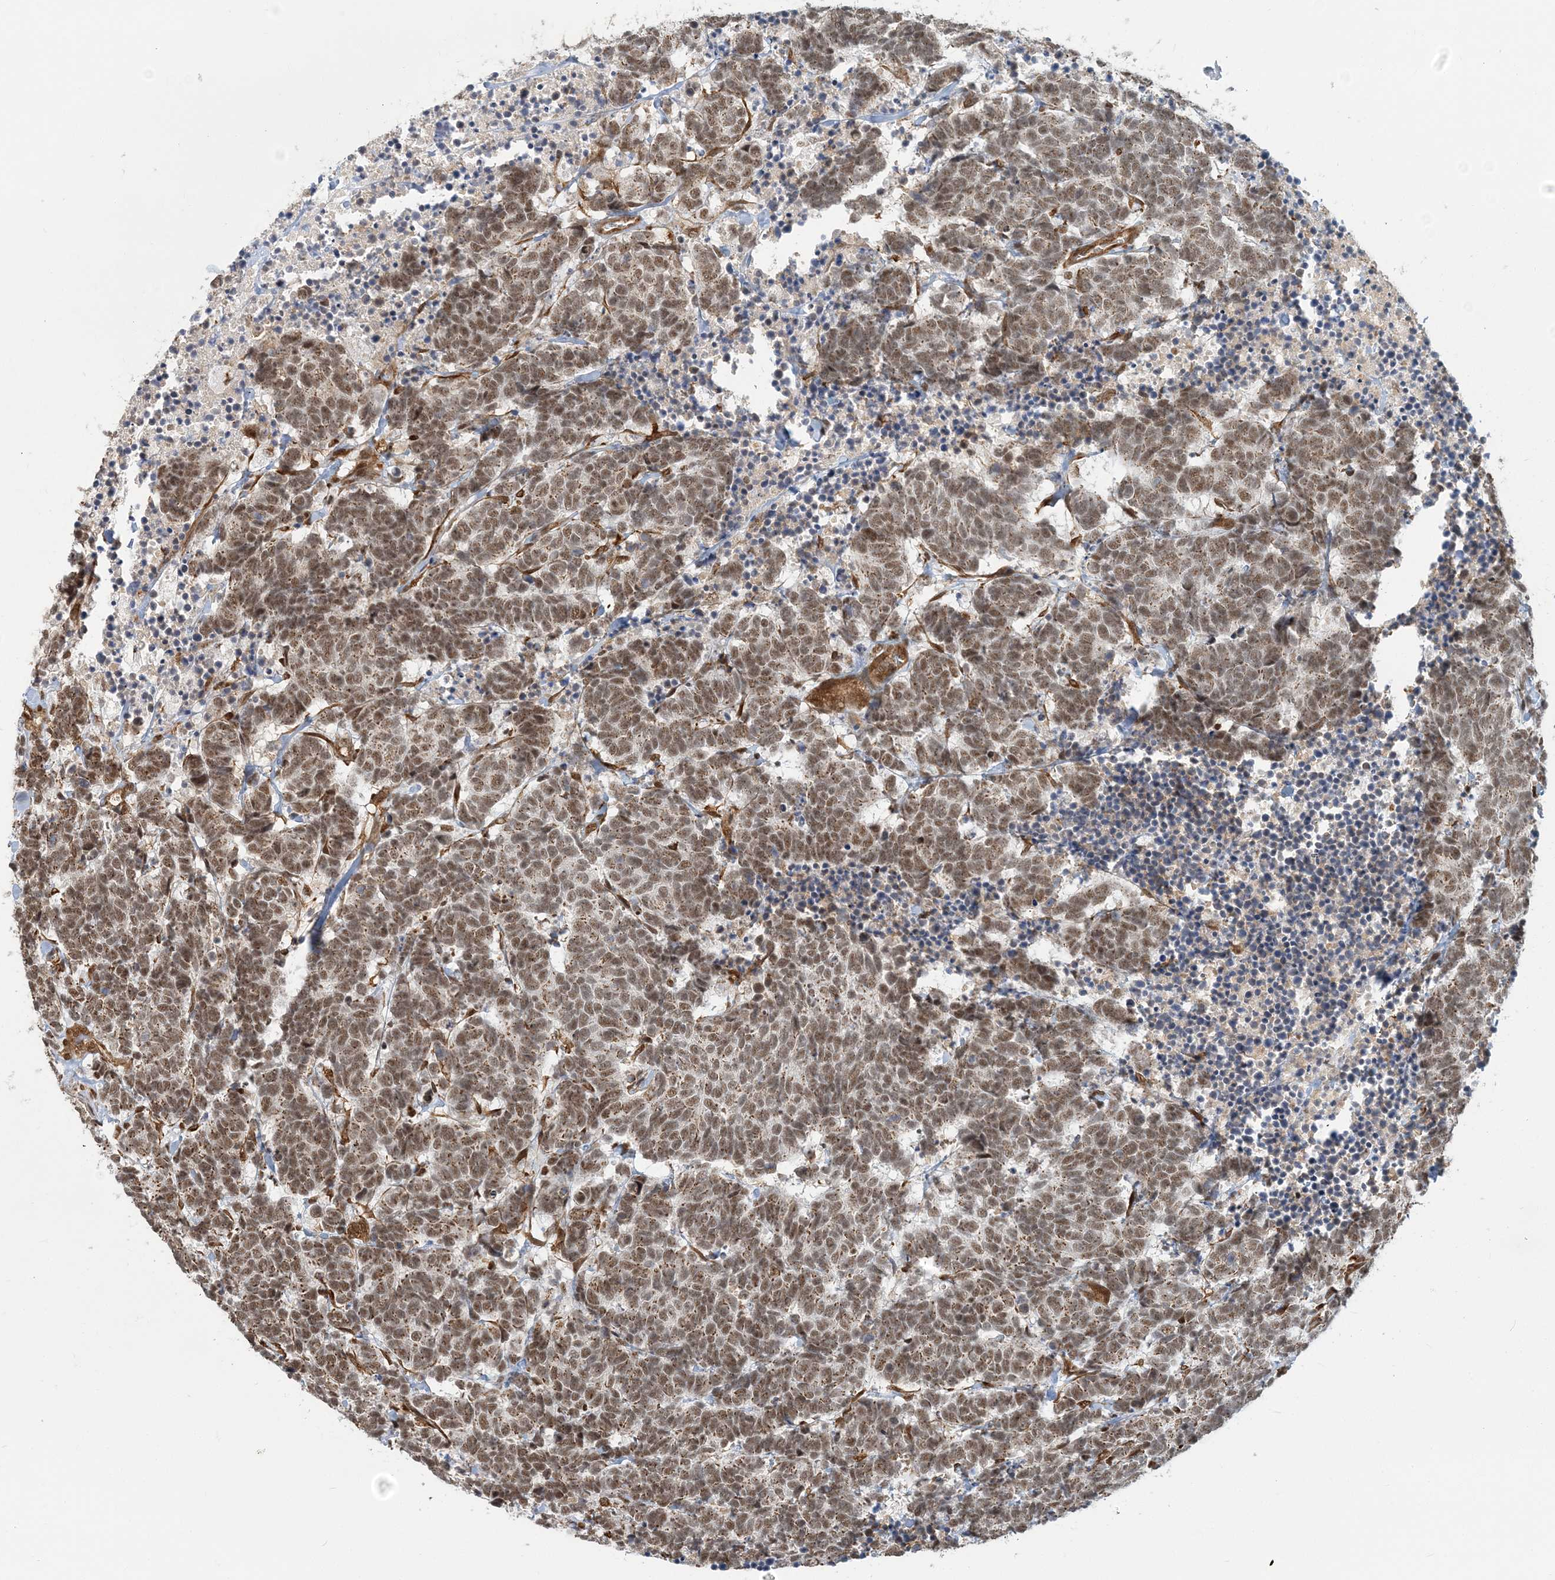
{"staining": {"intensity": "moderate", "quantity": ">75%", "location": "cytoplasmic/membranous,nuclear"}, "tissue": "carcinoid", "cell_type": "Tumor cells", "image_type": "cancer", "snomed": [{"axis": "morphology", "description": "Carcinoma, NOS"}, {"axis": "morphology", "description": "Carcinoid, malignant, NOS"}, {"axis": "topography", "description": "Urinary bladder"}], "caption": "A histopathology image showing moderate cytoplasmic/membranous and nuclear expression in about >75% of tumor cells in carcinoma, as visualized by brown immunohistochemical staining.", "gene": "PLRG1", "patient": {"sex": "male", "age": 57}}